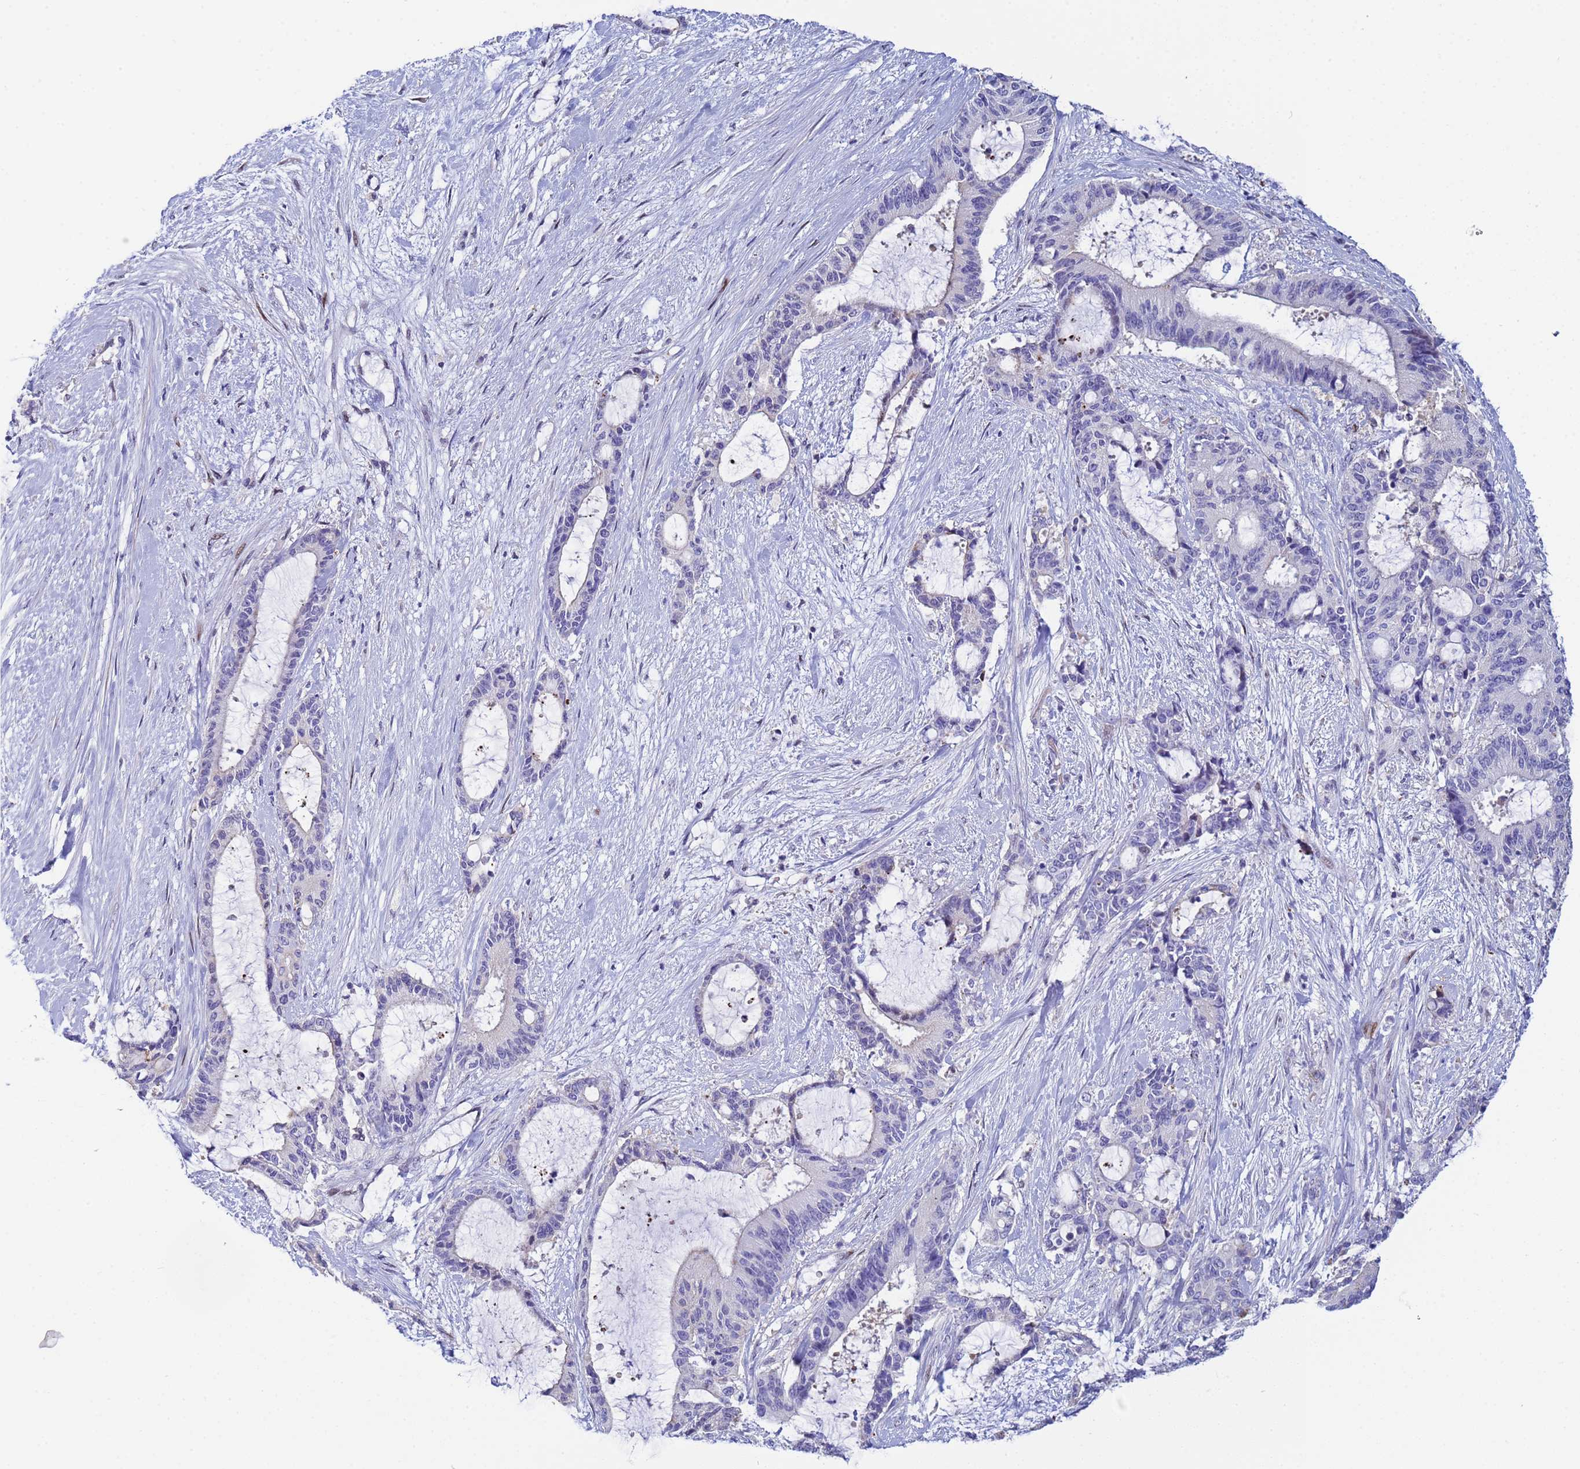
{"staining": {"intensity": "negative", "quantity": "none", "location": "none"}, "tissue": "liver cancer", "cell_type": "Tumor cells", "image_type": "cancer", "snomed": [{"axis": "morphology", "description": "Normal tissue, NOS"}, {"axis": "morphology", "description": "Cholangiocarcinoma"}, {"axis": "topography", "description": "Liver"}, {"axis": "topography", "description": "Peripheral nerve tissue"}], "caption": "Liver cholangiocarcinoma was stained to show a protein in brown. There is no significant positivity in tumor cells.", "gene": "PPP6R1", "patient": {"sex": "female", "age": 73}}